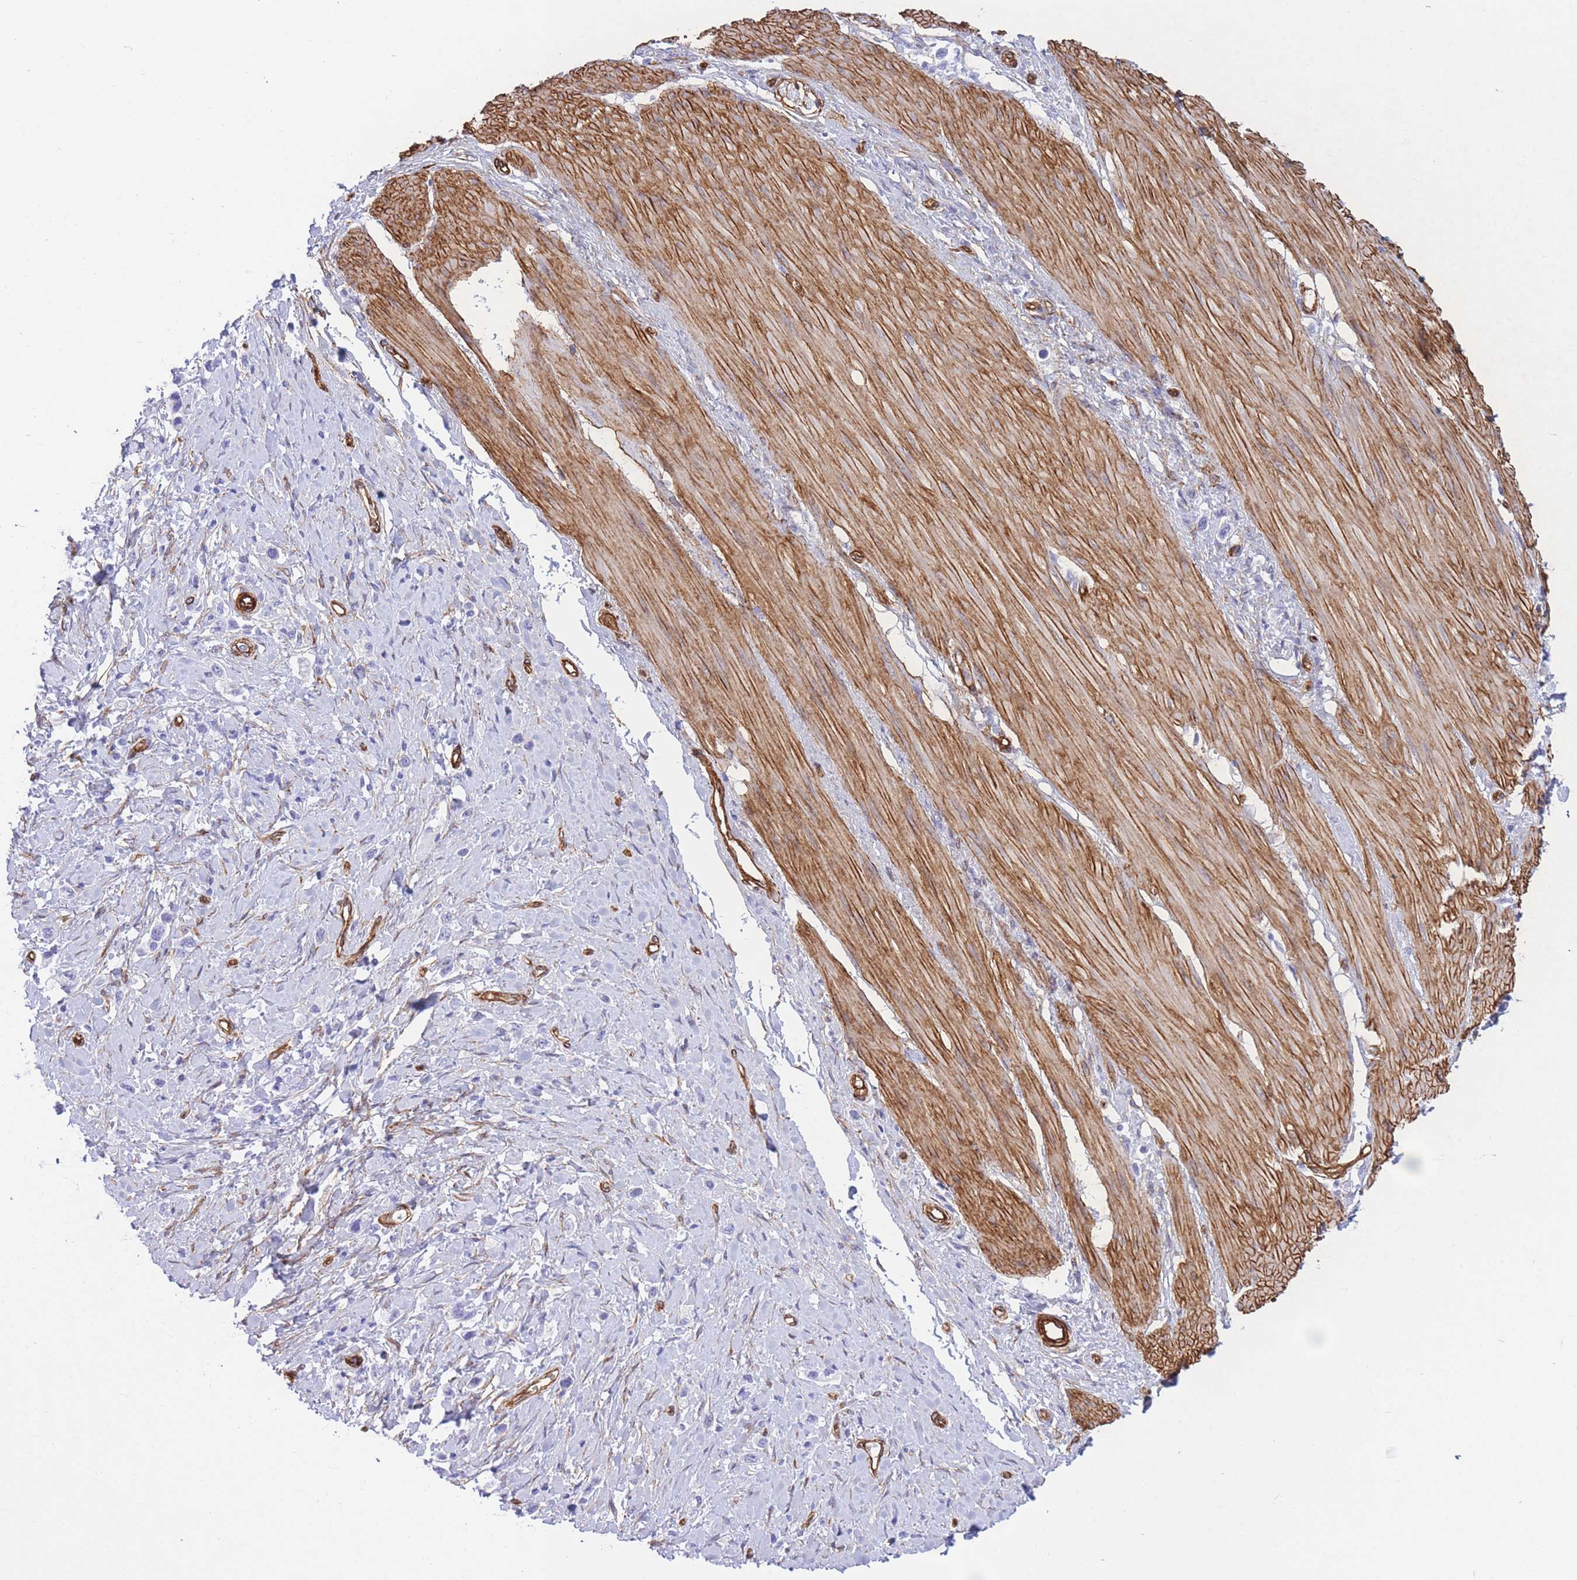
{"staining": {"intensity": "negative", "quantity": "none", "location": "none"}, "tissue": "stomach cancer", "cell_type": "Tumor cells", "image_type": "cancer", "snomed": [{"axis": "morphology", "description": "Adenocarcinoma, NOS"}, {"axis": "topography", "description": "Stomach"}], "caption": "Immunohistochemical staining of human stomach adenocarcinoma reveals no significant staining in tumor cells.", "gene": "CAVIN1", "patient": {"sex": "female", "age": 65}}